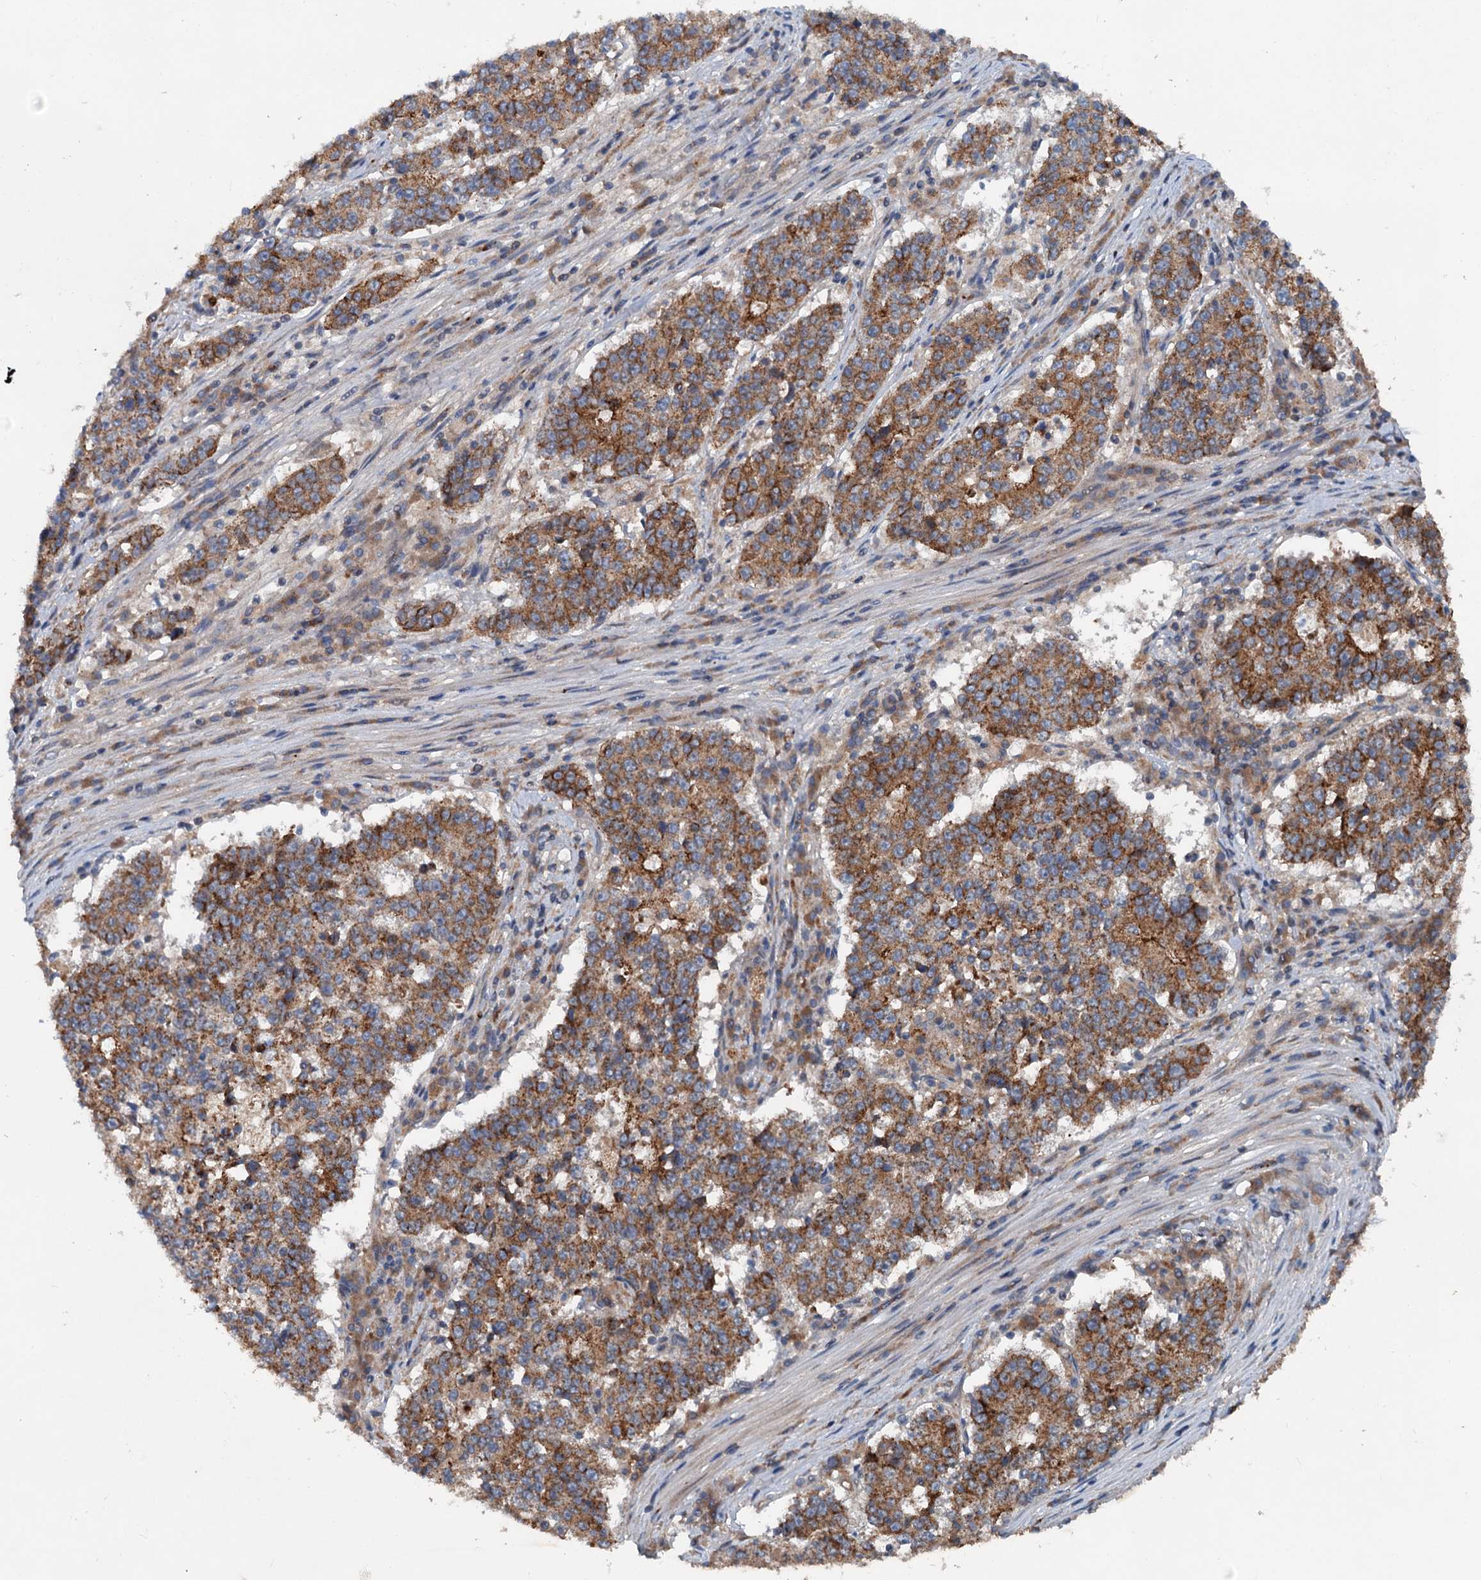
{"staining": {"intensity": "moderate", "quantity": ">75%", "location": "cytoplasmic/membranous"}, "tissue": "stomach cancer", "cell_type": "Tumor cells", "image_type": "cancer", "snomed": [{"axis": "morphology", "description": "Adenocarcinoma, NOS"}, {"axis": "topography", "description": "Stomach"}], "caption": "Stomach adenocarcinoma was stained to show a protein in brown. There is medium levels of moderate cytoplasmic/membranous positivity in about >75% of tumor cells. (DAB IHC, brown staining for protein, blue staining for nuclei).", "gene": "N4BP2L2", "patient": {"sex": "male", "age": 59}}